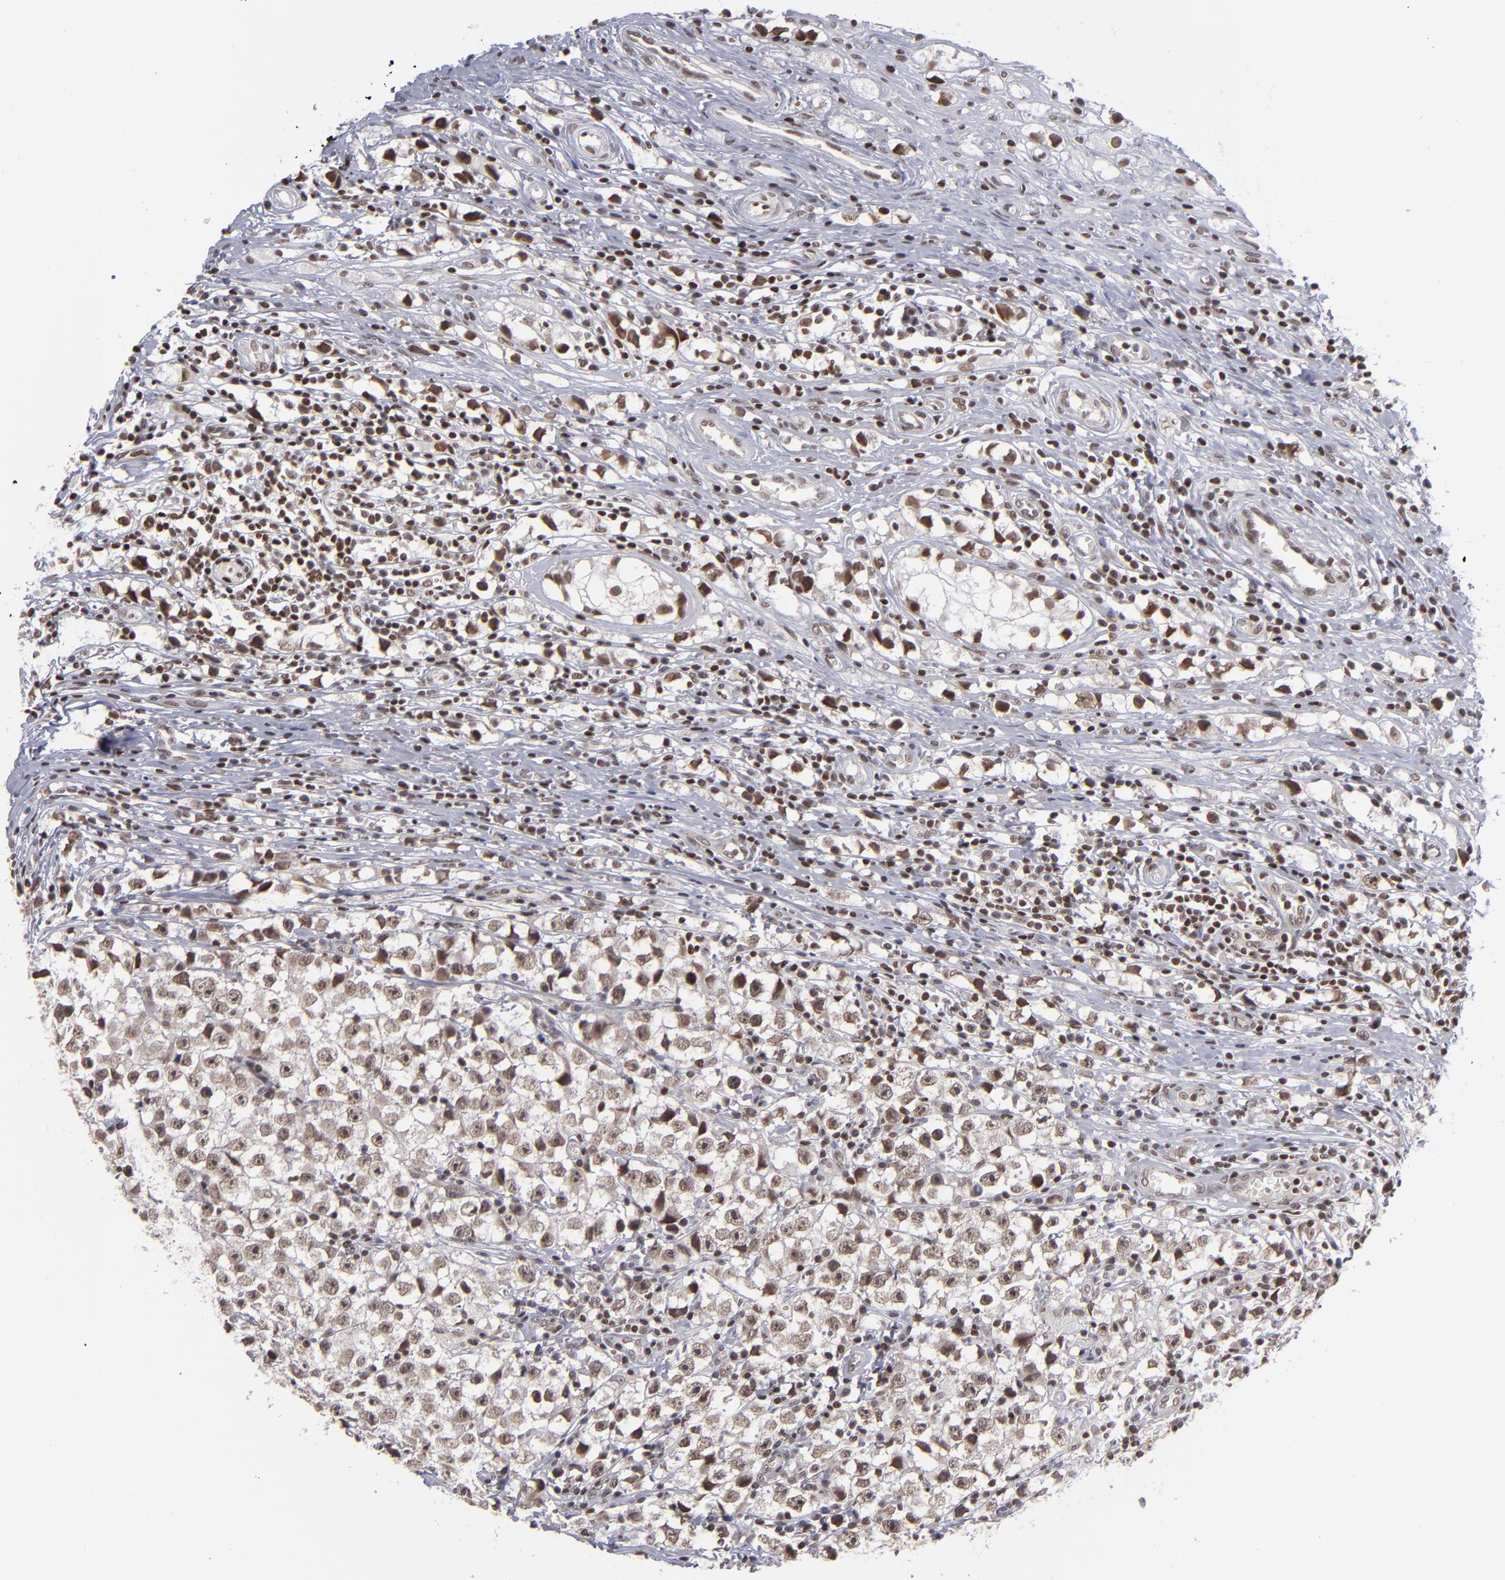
{"staining": {"intensity": "moderate", "quantity": ">75%", "location": "nuclear"}, "tissue": "testis cancer", "cell_type": "Tumor cells", "image_type": "cancer", "snomed": [{"axis": "morphology", "description": "Seminoma, NOS"}, {"axis": "topography", "description": "Testis"}], "caption": "Testis cancer was stained to show a protein in brown. There is medium levels of moderate nuclear expression in about >75% of tumor cells. (brown staining indicates protein expression, while blue staining denotes nuclei).", "gene": "MLLT3", "patient": {"sex": "male", "age": 35}}